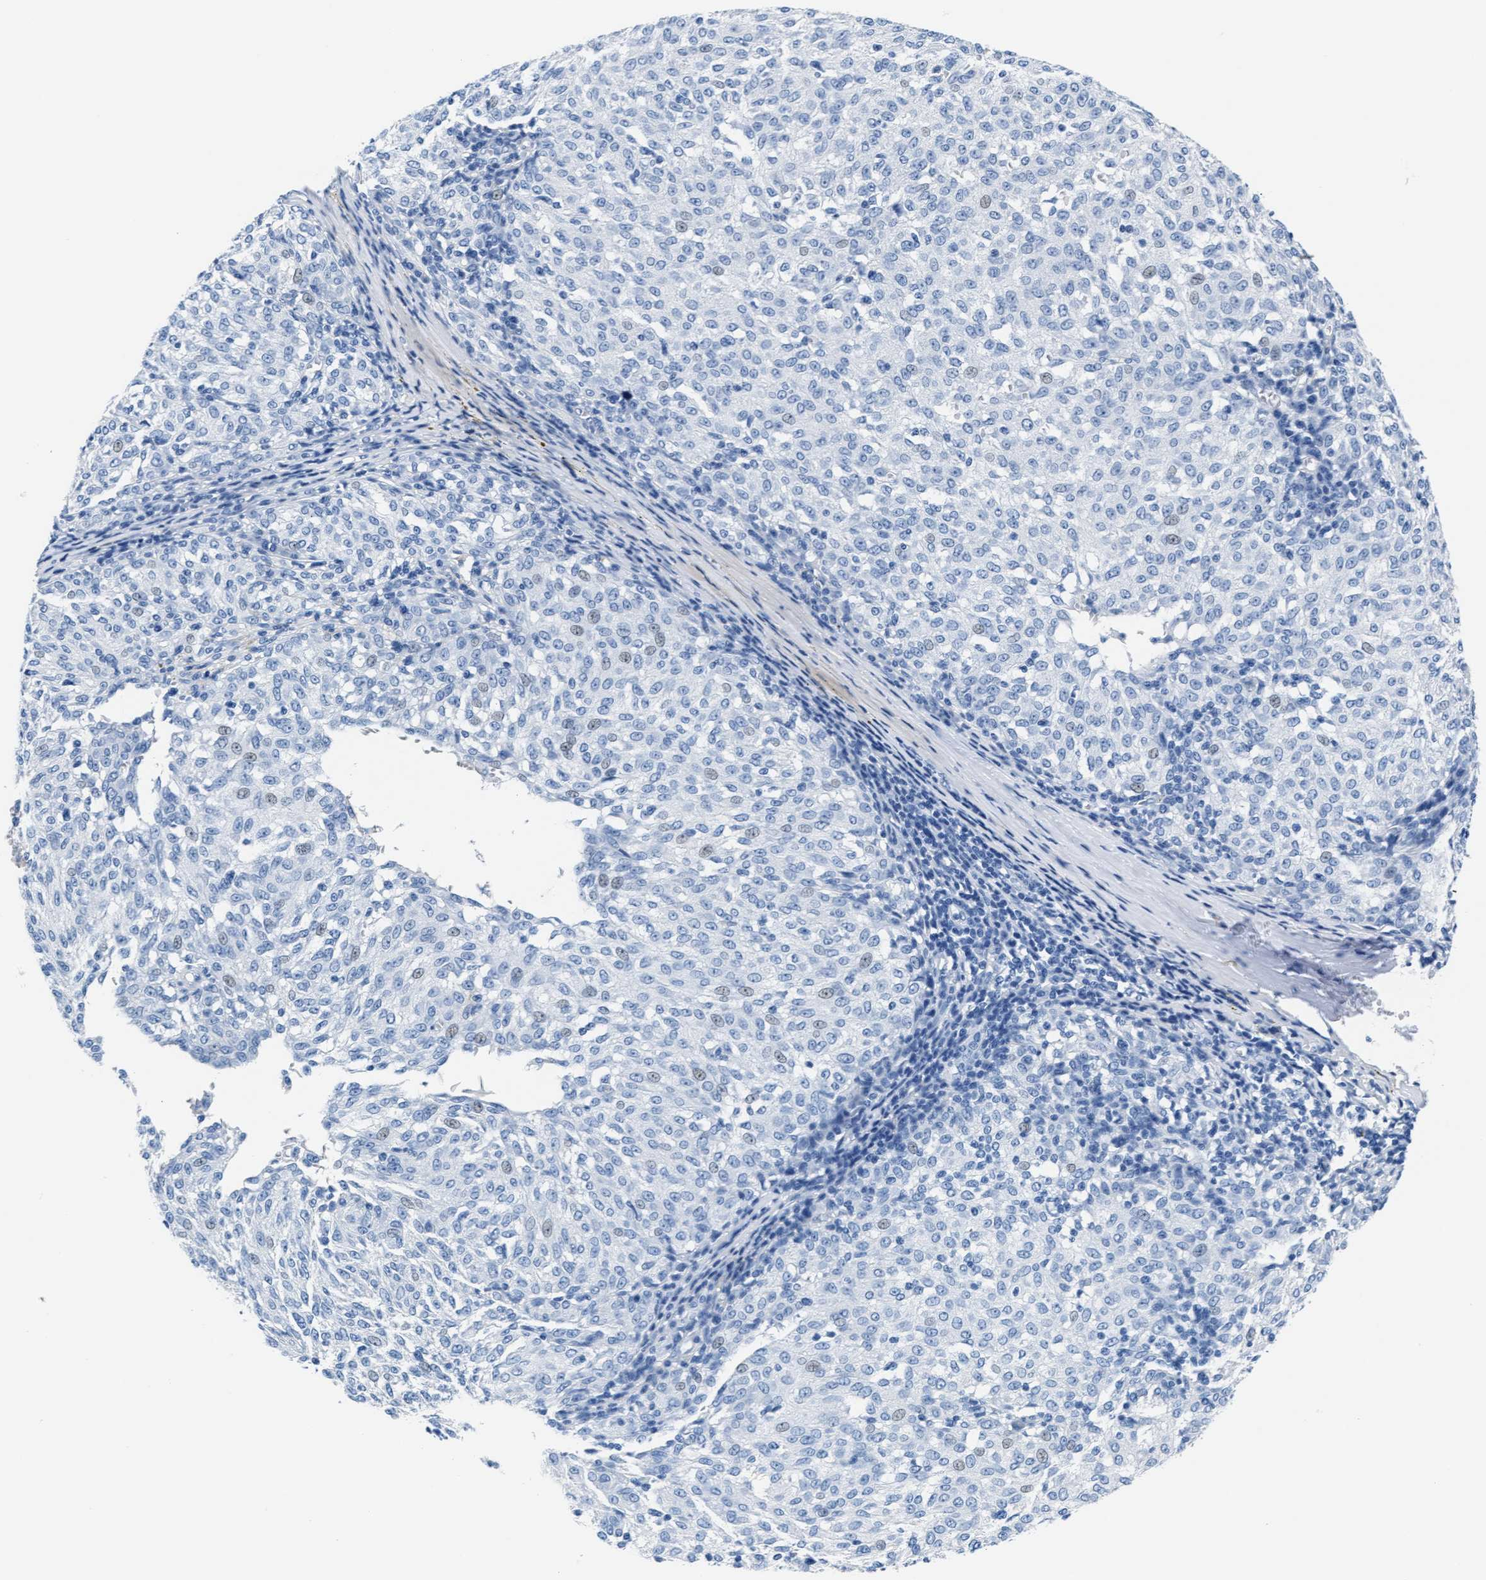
{"staining": {"intensity": "negative", "quantity": "none", "location": "none"}, "tissue": "melanoma", "cell_type": "Tumor cells", "image_type": "cancer", "snomed": [{"axis": "morphology", "description": "Malignant melanoma, NOS"}, {"axis": "topography", "description": "Skin"}], "caption": "IHC histopathology image of human malignant melanoma stained for a protein (brown), which demonstrates no positivity in tumor cells. The staining was performed using DAB (3,3'-diaminobenzidine) to visualize the protein expression in brown, while the nuclei were stained in blue with hematoxylin (Magnification: 20x).", "gene": "MMP8", "patient": {"sex": "female", "age": 72}}